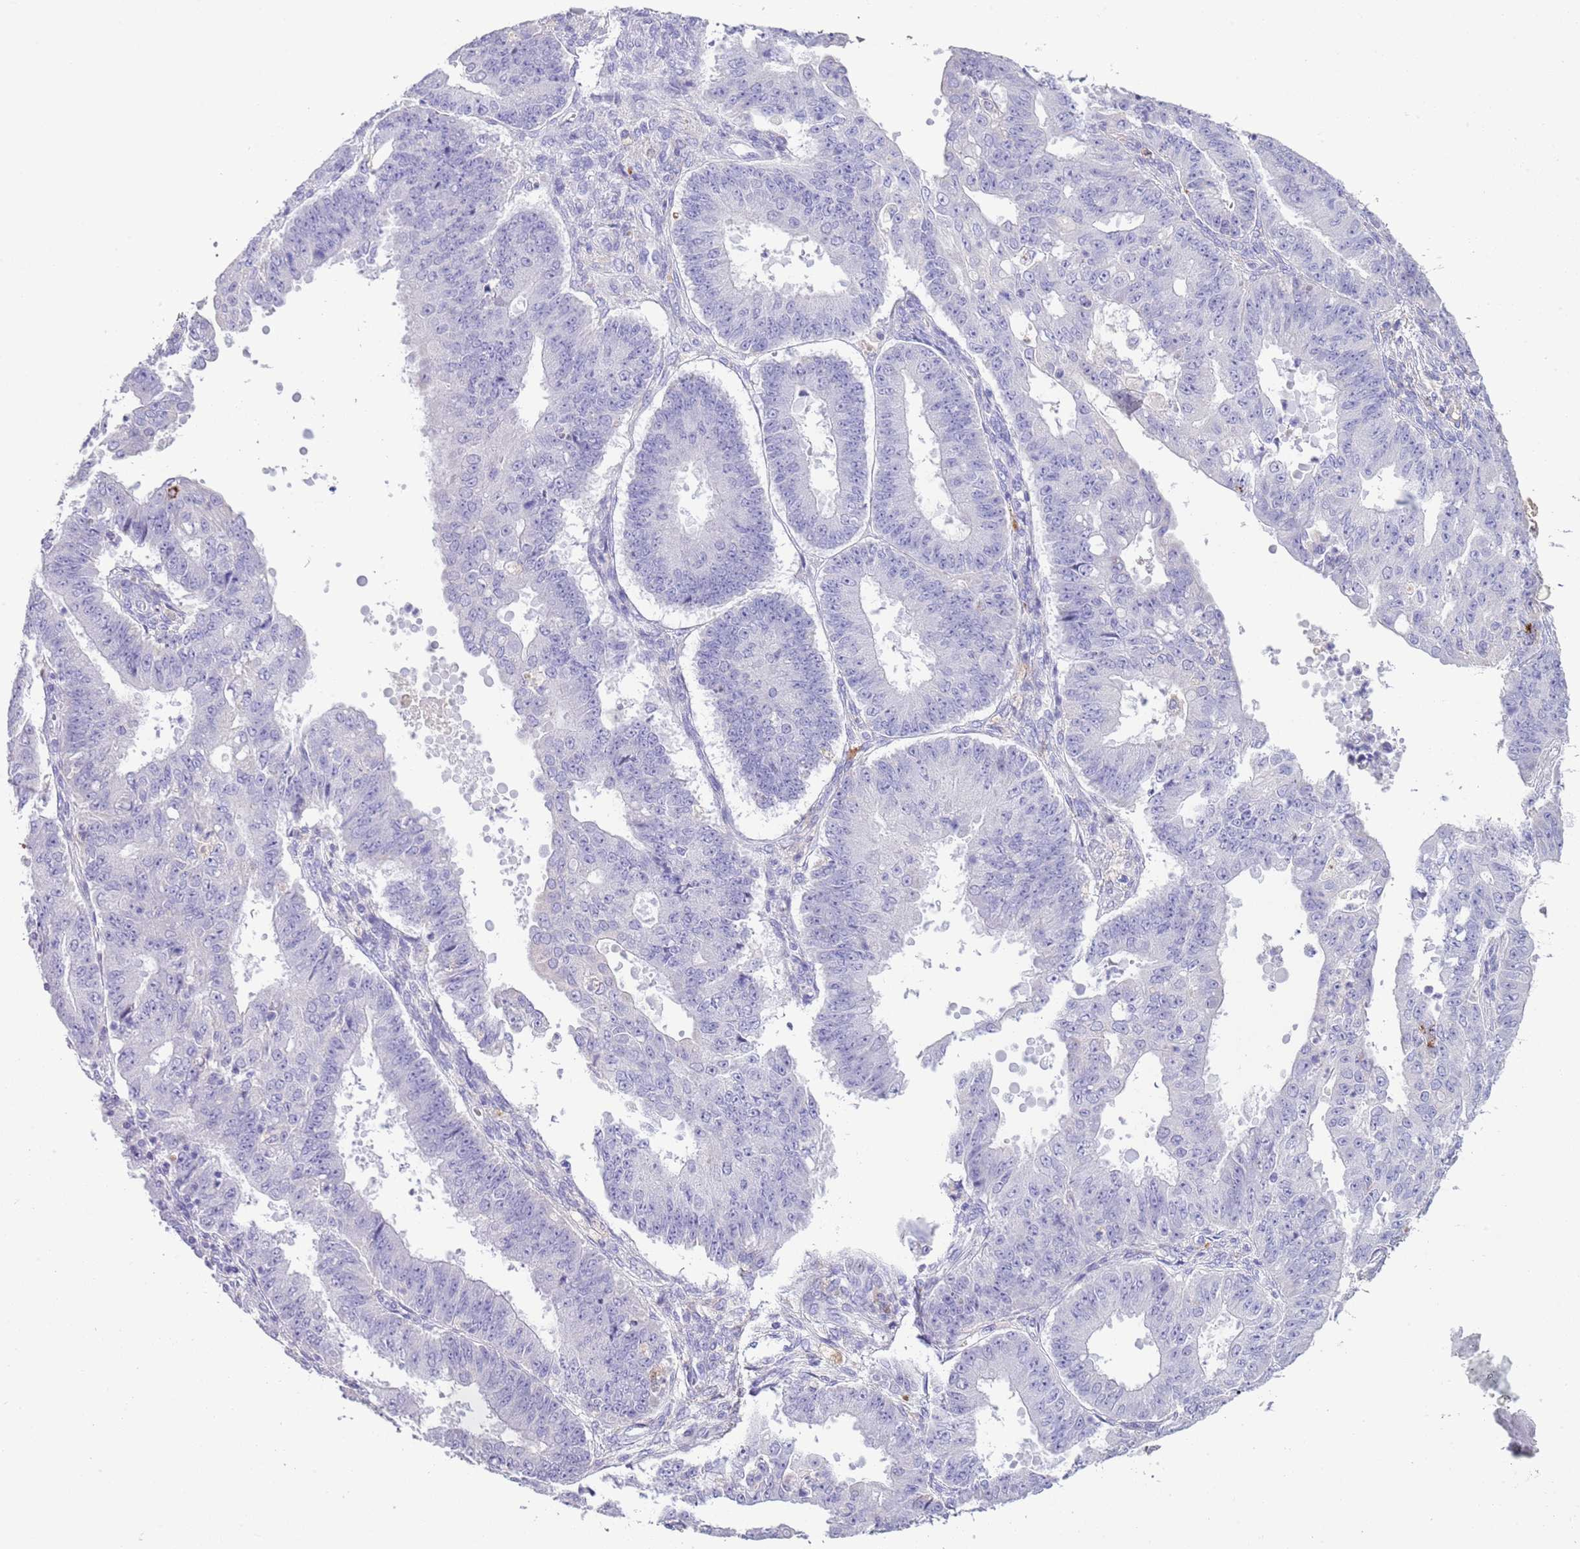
{"staining": {"intensity": "negative", "quantity": "none", "location": "none"}, "tissue": "ovarian cancer", "cell_type": "Tumor cells", "image_type": "cancer", "snomed": [{"axis": "morphology", "description": "Carcinoma, endometroid"}, {"axis": "topography", "description": "Appendix"}, {"axis": "topography", "description": "Ovary"}], "caption": "This is an IHC photomicrograph of human endometroid carcinoma (ovarian). There is no staining in tumor cells.", "gene": "ABHD17C", "patient": {"sex": "female", "age": 42}}